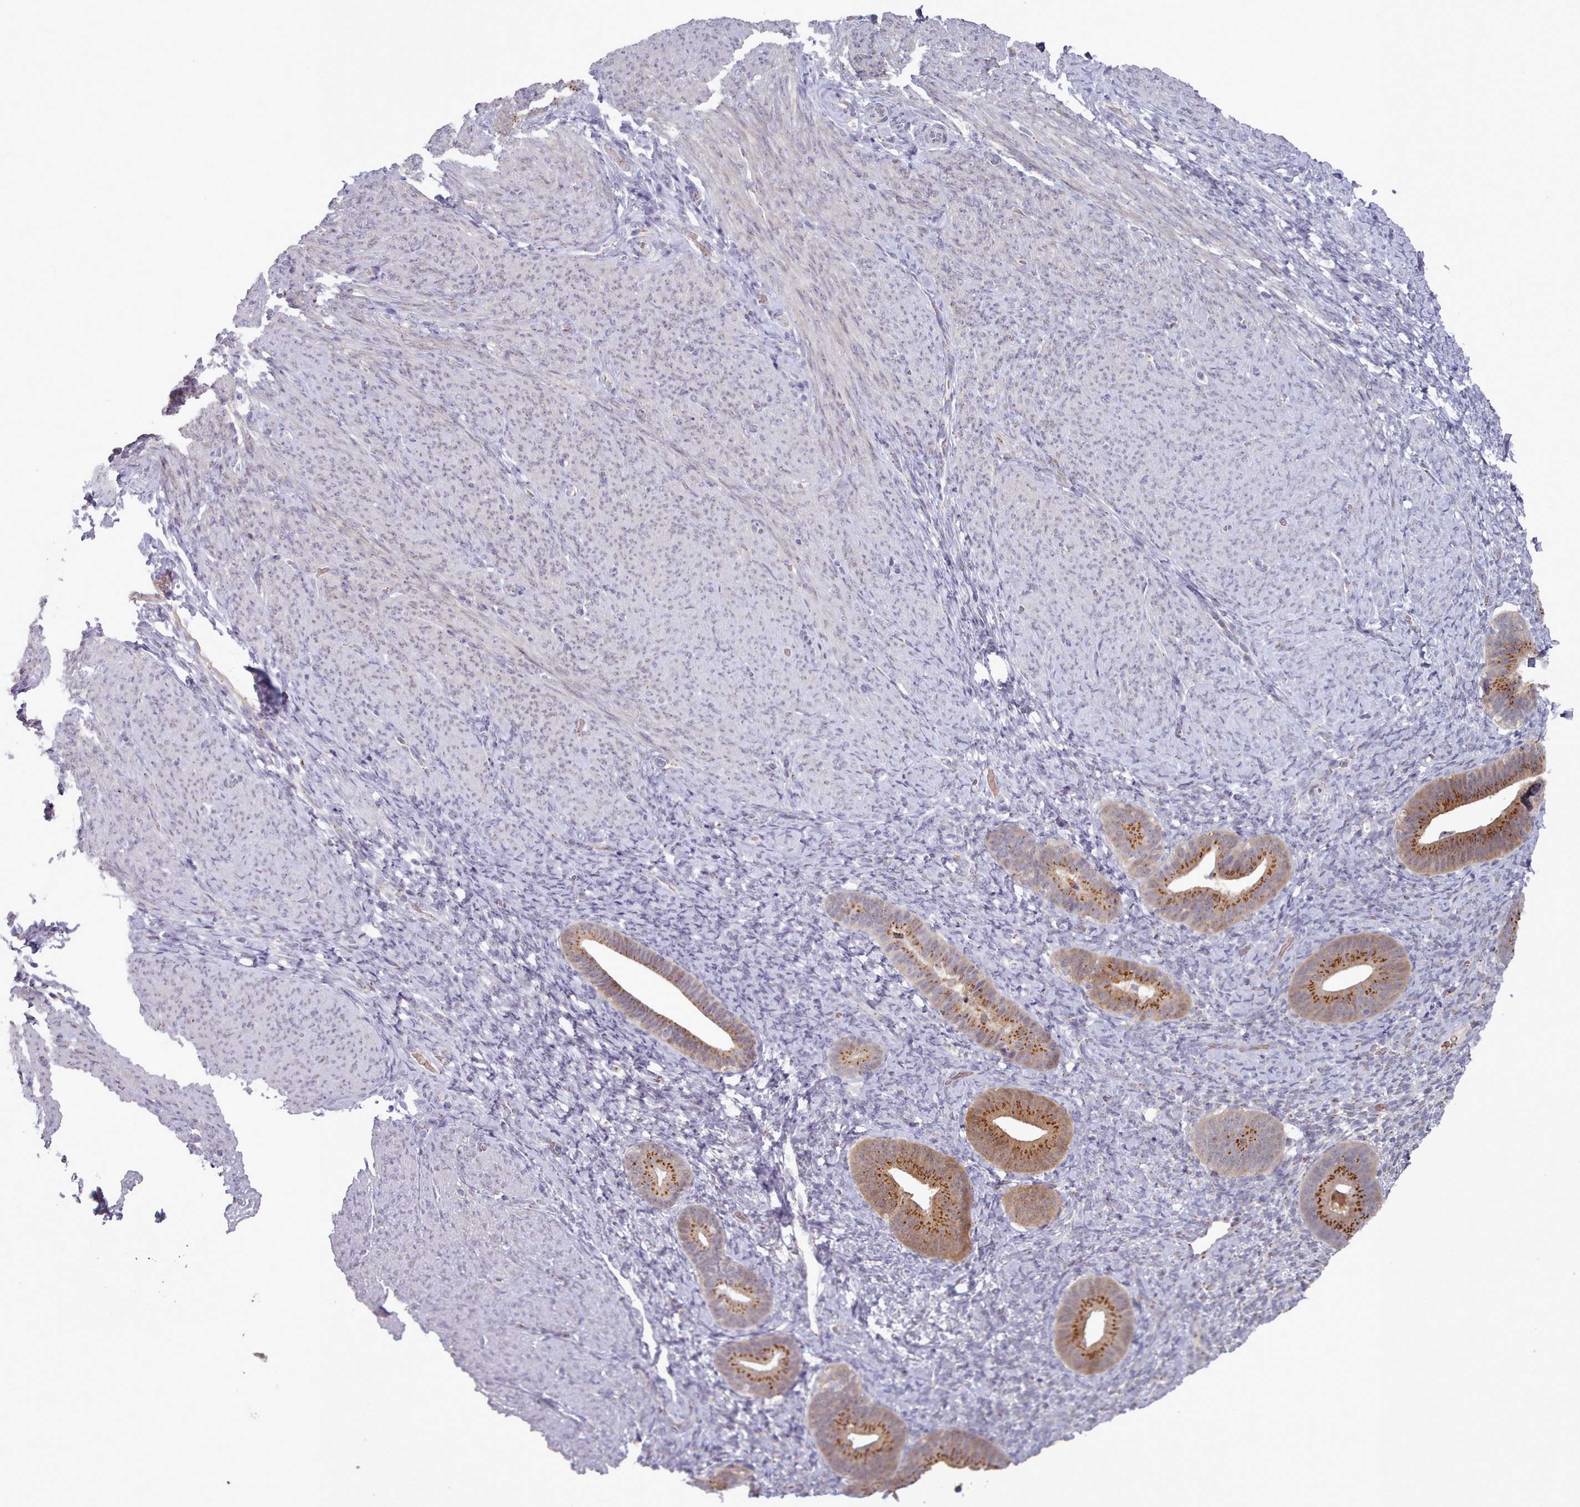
{"staining": {"intensity": "moderate", "quantity": "<25%", "location": "cytoplasmic/membranous"}, "tissue": "endometrium", "cell_type": "Cells in endometrial stroma", "image_type": "normal", "snomed": [{"axis": "morphology", "description": "Normal tissue, NOS"}, {"axis": "topography", "description": "Endometrium"}], "caption": "Immunohistochemistry (IHC) of benign endometrium displays low levels of moderate cytoplasmic/membranous positivity in about <25% of cells in endometrial stroma.", "gene": "MAN1B1", "patient": {"sex": "female", "age": 65}}